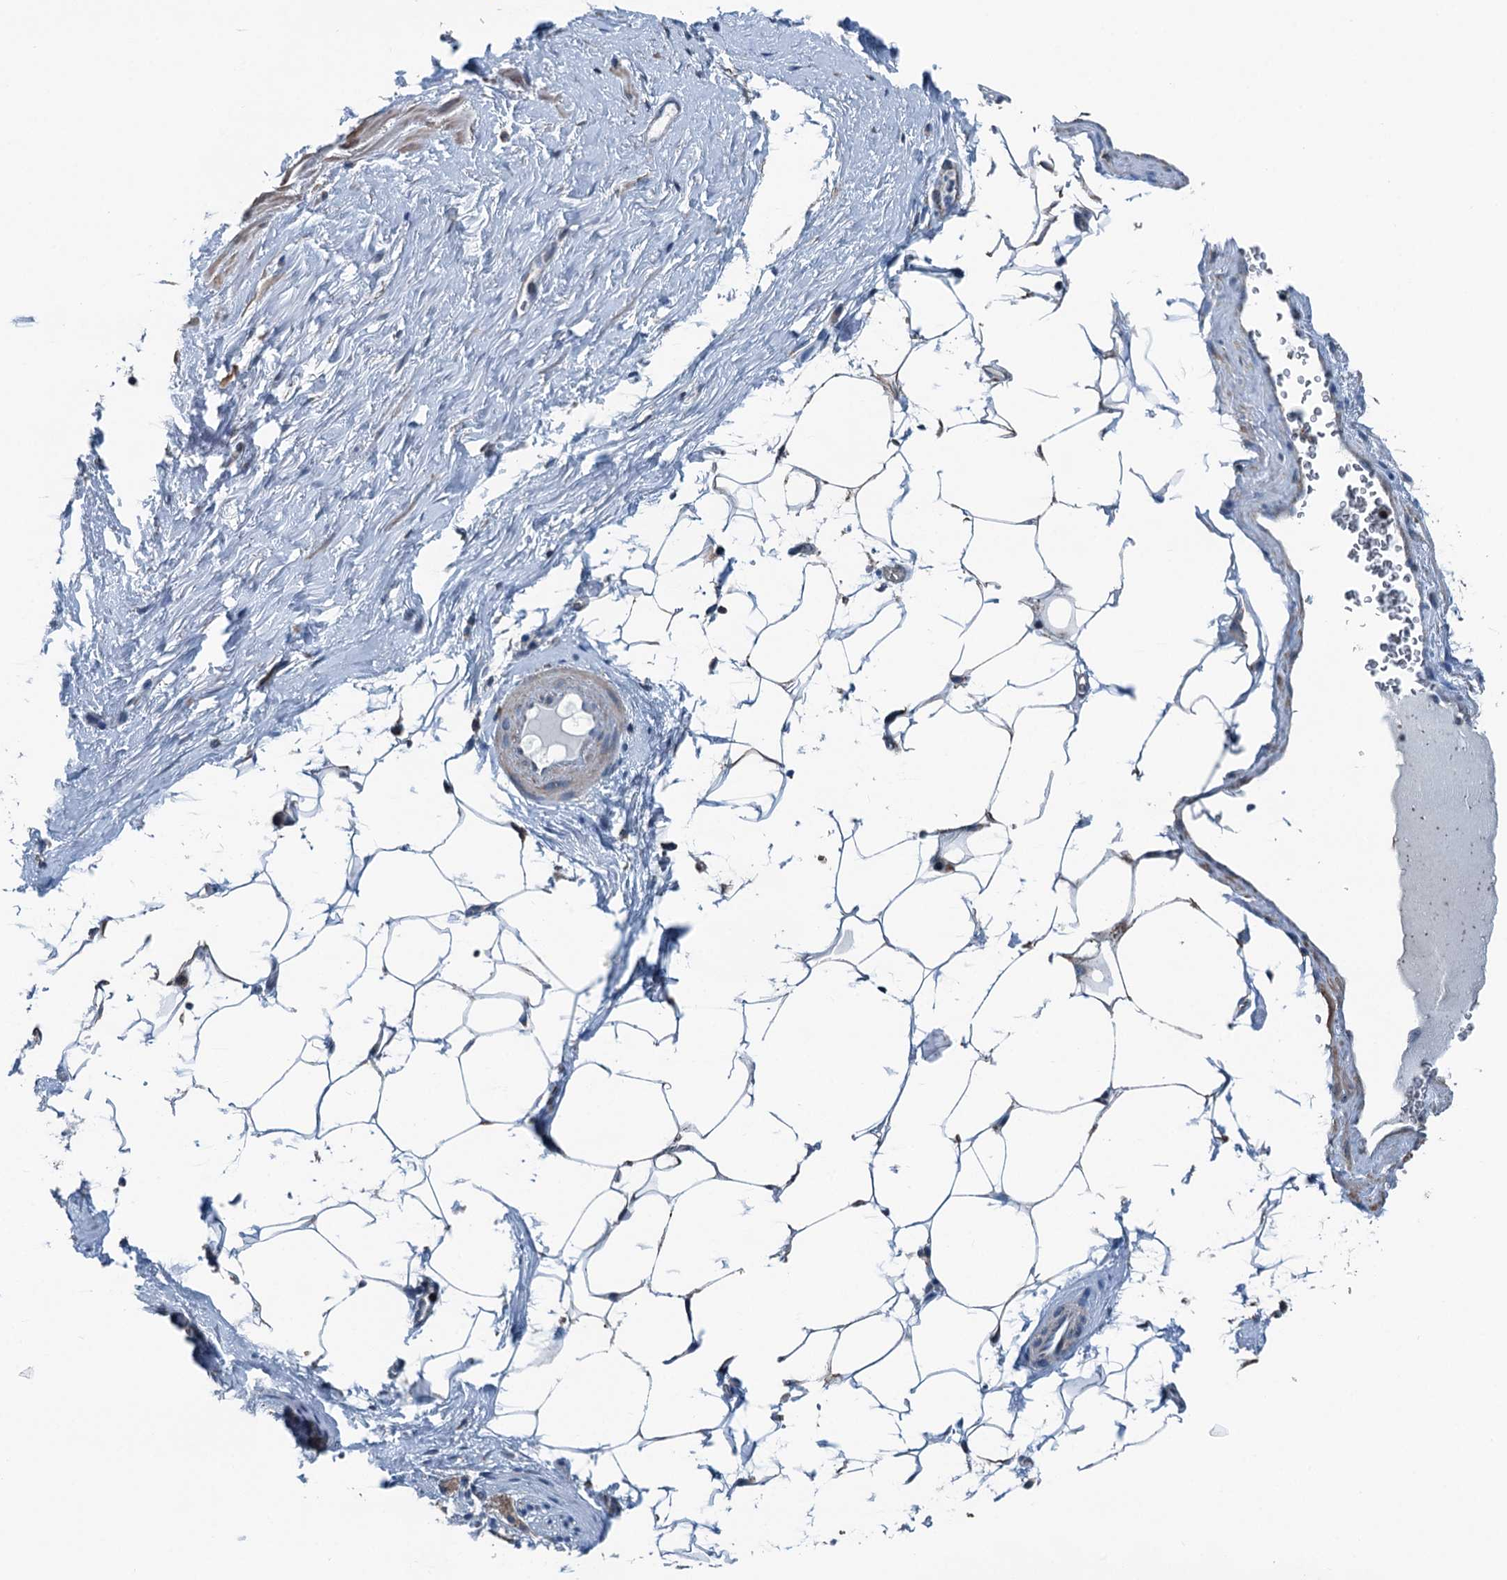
{"staining": {"intensity": "negative", "quantity": "none", "location": "none"}, "tissue": "adipose tissue", "cell_type": "Adipocytes", "image_type": "normal", "snomed": [{"axis": "morphology", "description": "Normal tissue, NOS"}, {"axis": "morphology", "description": "Adenocarcinoma, Low grade"}, {"axis": "topography", "description": "Prostate"}, {"axis": "topography", "description": "Peripheral nerve tissue"}], "caption": "DAB (3,3'-diaminobenzidine) immunohistochemical staining of unremarkable human adipose tissue reveals no significant positivity in adipocytes. (DAB (3,3'-diaminobenzidine) IHC, high magnification).", "gene": "TRPT1", "patient": {"sex": "male", "age": 63}}